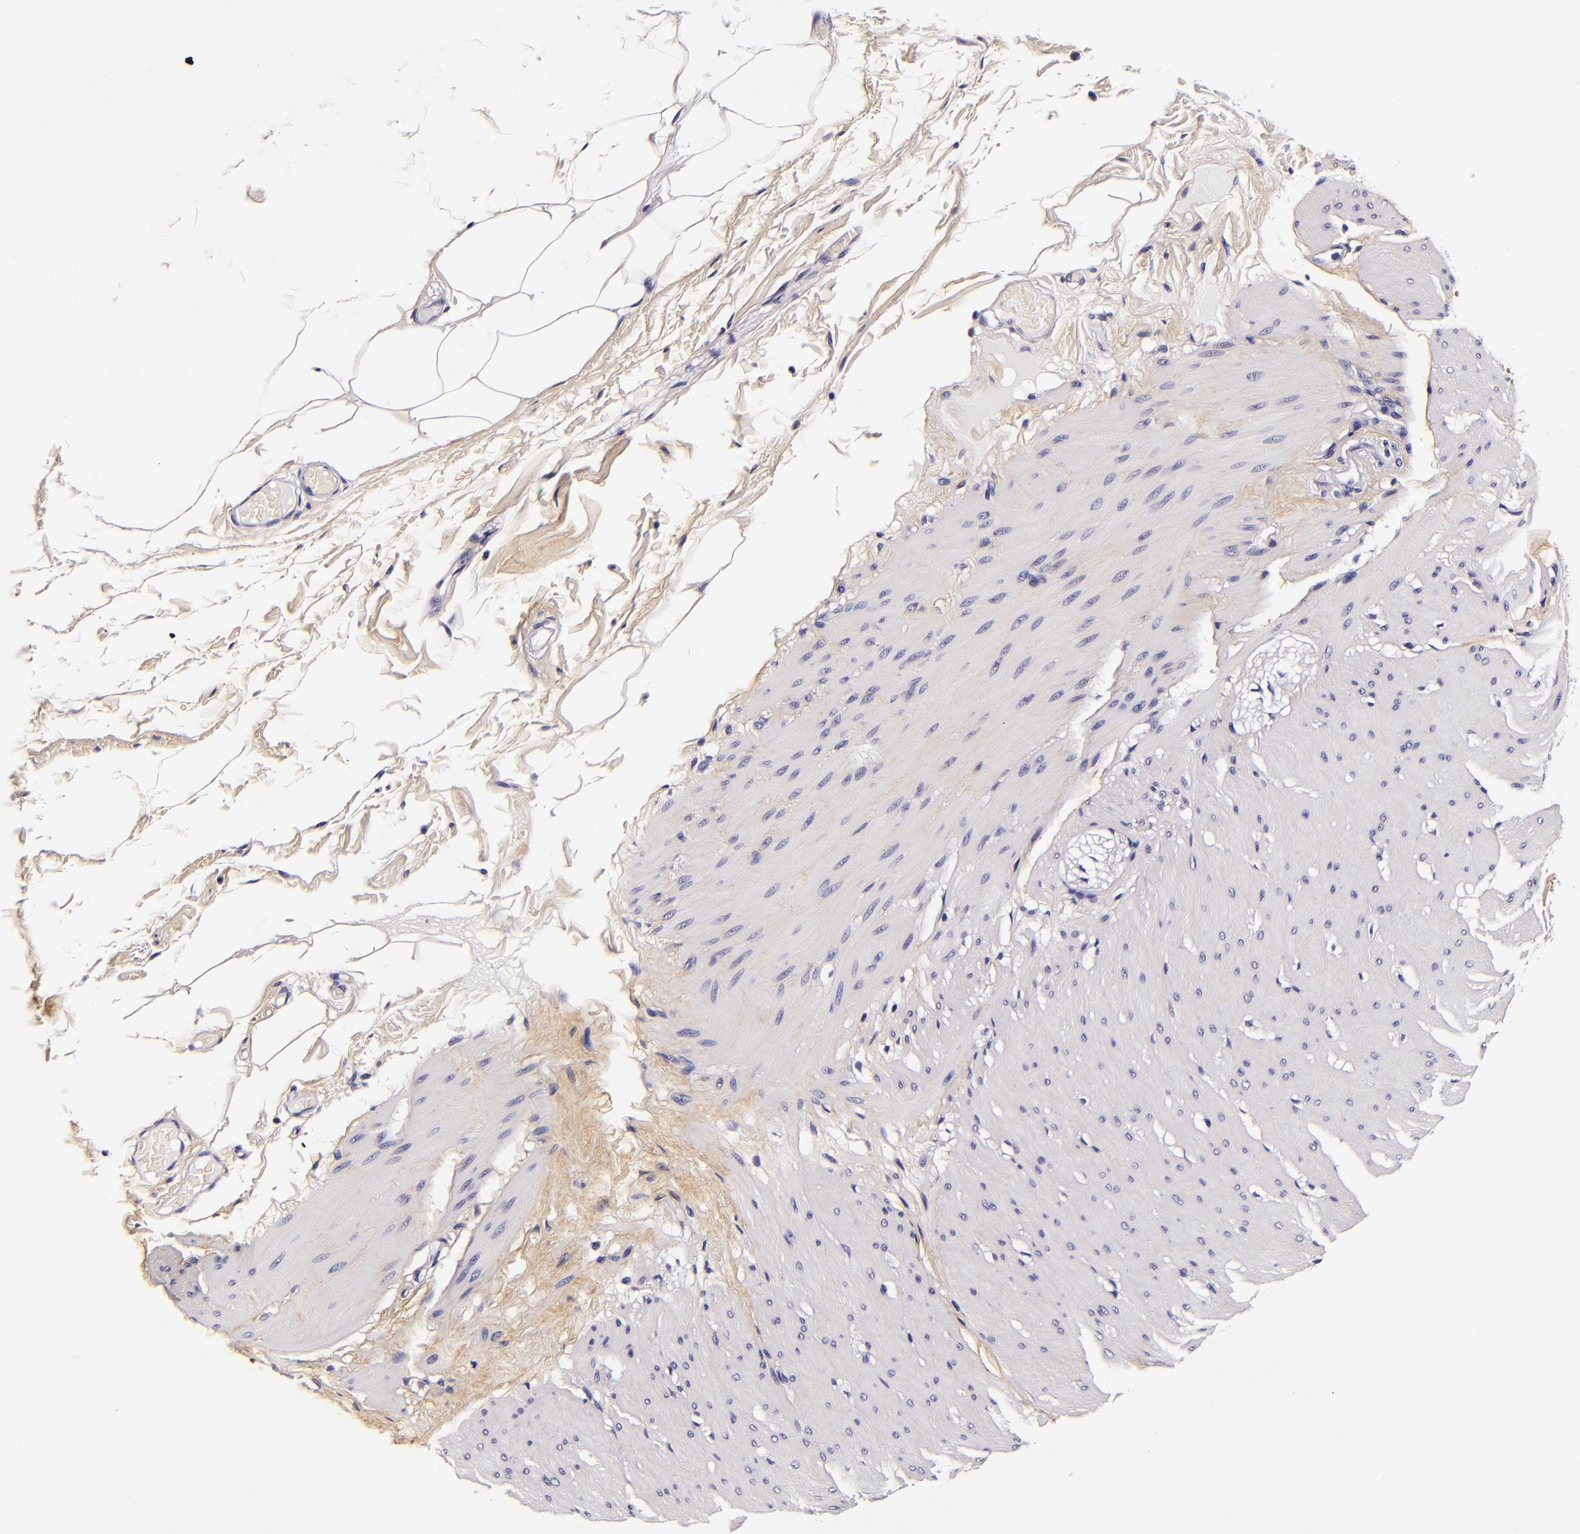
{"staining": {"intensity": "weak", "quantity": "<25%", "location": "cytoplasmic/membranous"}, "tissue": "smooth muscle", "cell_type": "Smooth muscle cells", "image_type": "normal", "snomed": [{"axis": "morphology", "description": "Normal tissue, NOS"}, {"axis": "topography", "description": "Smooth muscle"}, {"axis": "topography", "description": "Colon"}], "caption": "Immunohistochemistry (IHC) image of normal smooth muscle: smooth muscle stained with DAB exhibits no significant protein staining in smooth muscle cells. The staining is performed using DAB (3,3'-diaminobenzidine) brown chromogen with nuclei counter-stained in using hematoxylin.", "gene": "FBN1", "patient": {"sex": "male", "age": 67}}